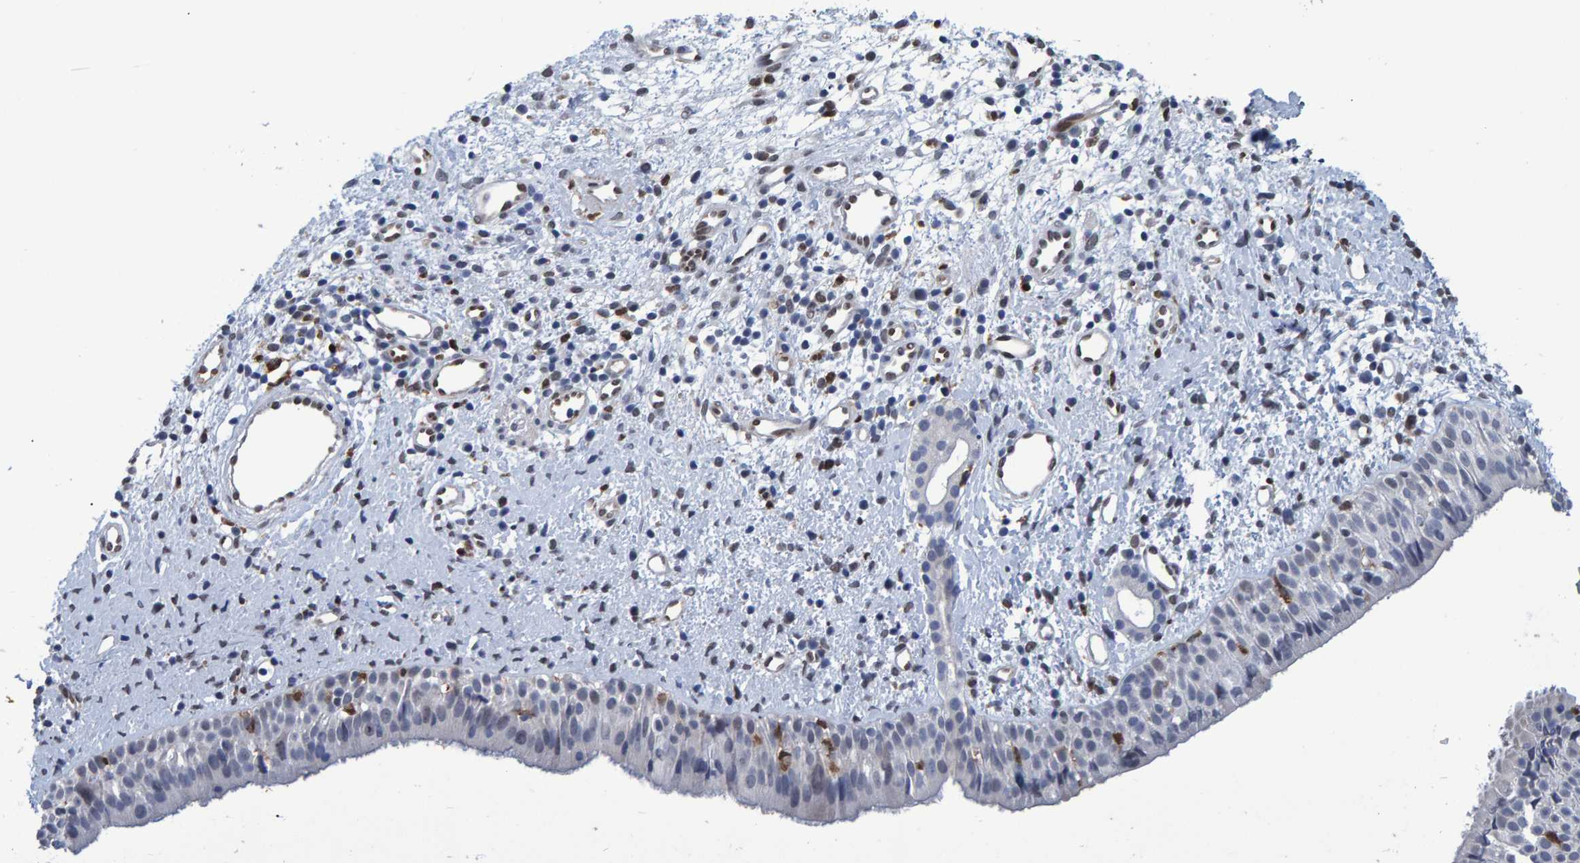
{"staining": {"intensity": "moderate", "quantity": "<25%", "location": "cytoplasmic/membranous"}, "tissue": "nasopharynx", "cell_type": "Respiratory epithelial cells", "image_type": "normal", "snomed": [{"axis": "morphology", "description": "Normal tissue, NOS"}, {"axis": "topography", "description": "Nasopharynx"}], "caption": "Immunohistochemistry image of unremarkable human nasopharynx stained for a protein (brown), which demonstrates low levels of moderate cytoplasmic/membranous staining in approximately <25% of respiratory epithelial cells.", "gene": "QKI", "patient": {"sex": "male", "age": 22}}